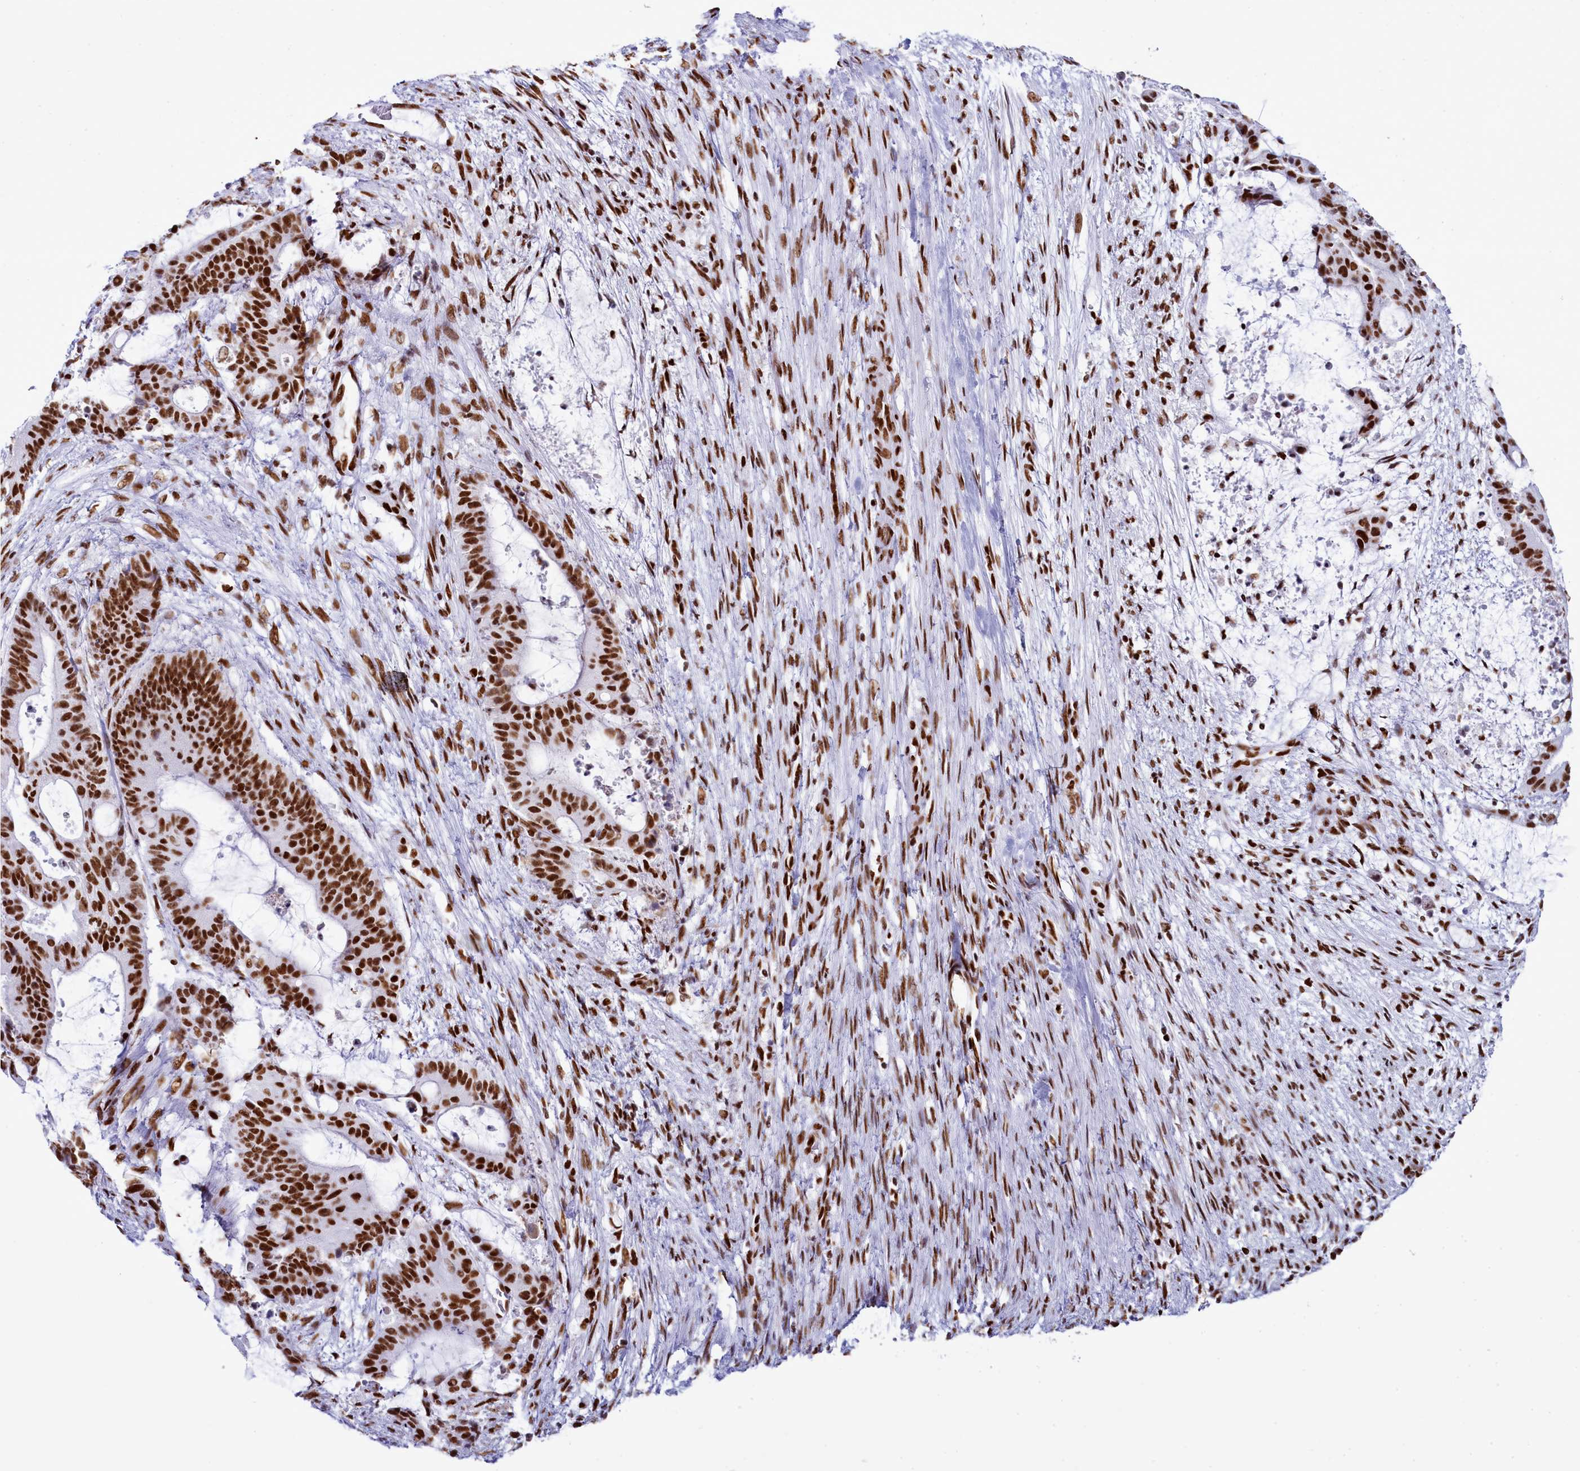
{"staining": {"intensity": "strong", "quantity": ">75%", "location": "nuclear"}, "tissue": "liver cancer", "cell_type": "Tumor cells", "image_type": "cancer", "snomed": [{"axis": "morphology", "description": "Normal tissue, NOS"}, {"axis": "morphology", "description": "Cholangiocarcinoma"}, {"axis": "topography", "description": "Liver"}, {"axis": "topography", "description": "Peripheral nerve tissue"}], "caption": "Immunohistochemical staining of liver cancer (cholangiocarcinoma) demonstrates strong nuclear protein staining in about >75% of tumor cells. The protein is shown in brown color, while the nuclei are stained blue.", "gene": "RALY", "patient": {"sex": "female", "age": 73}}